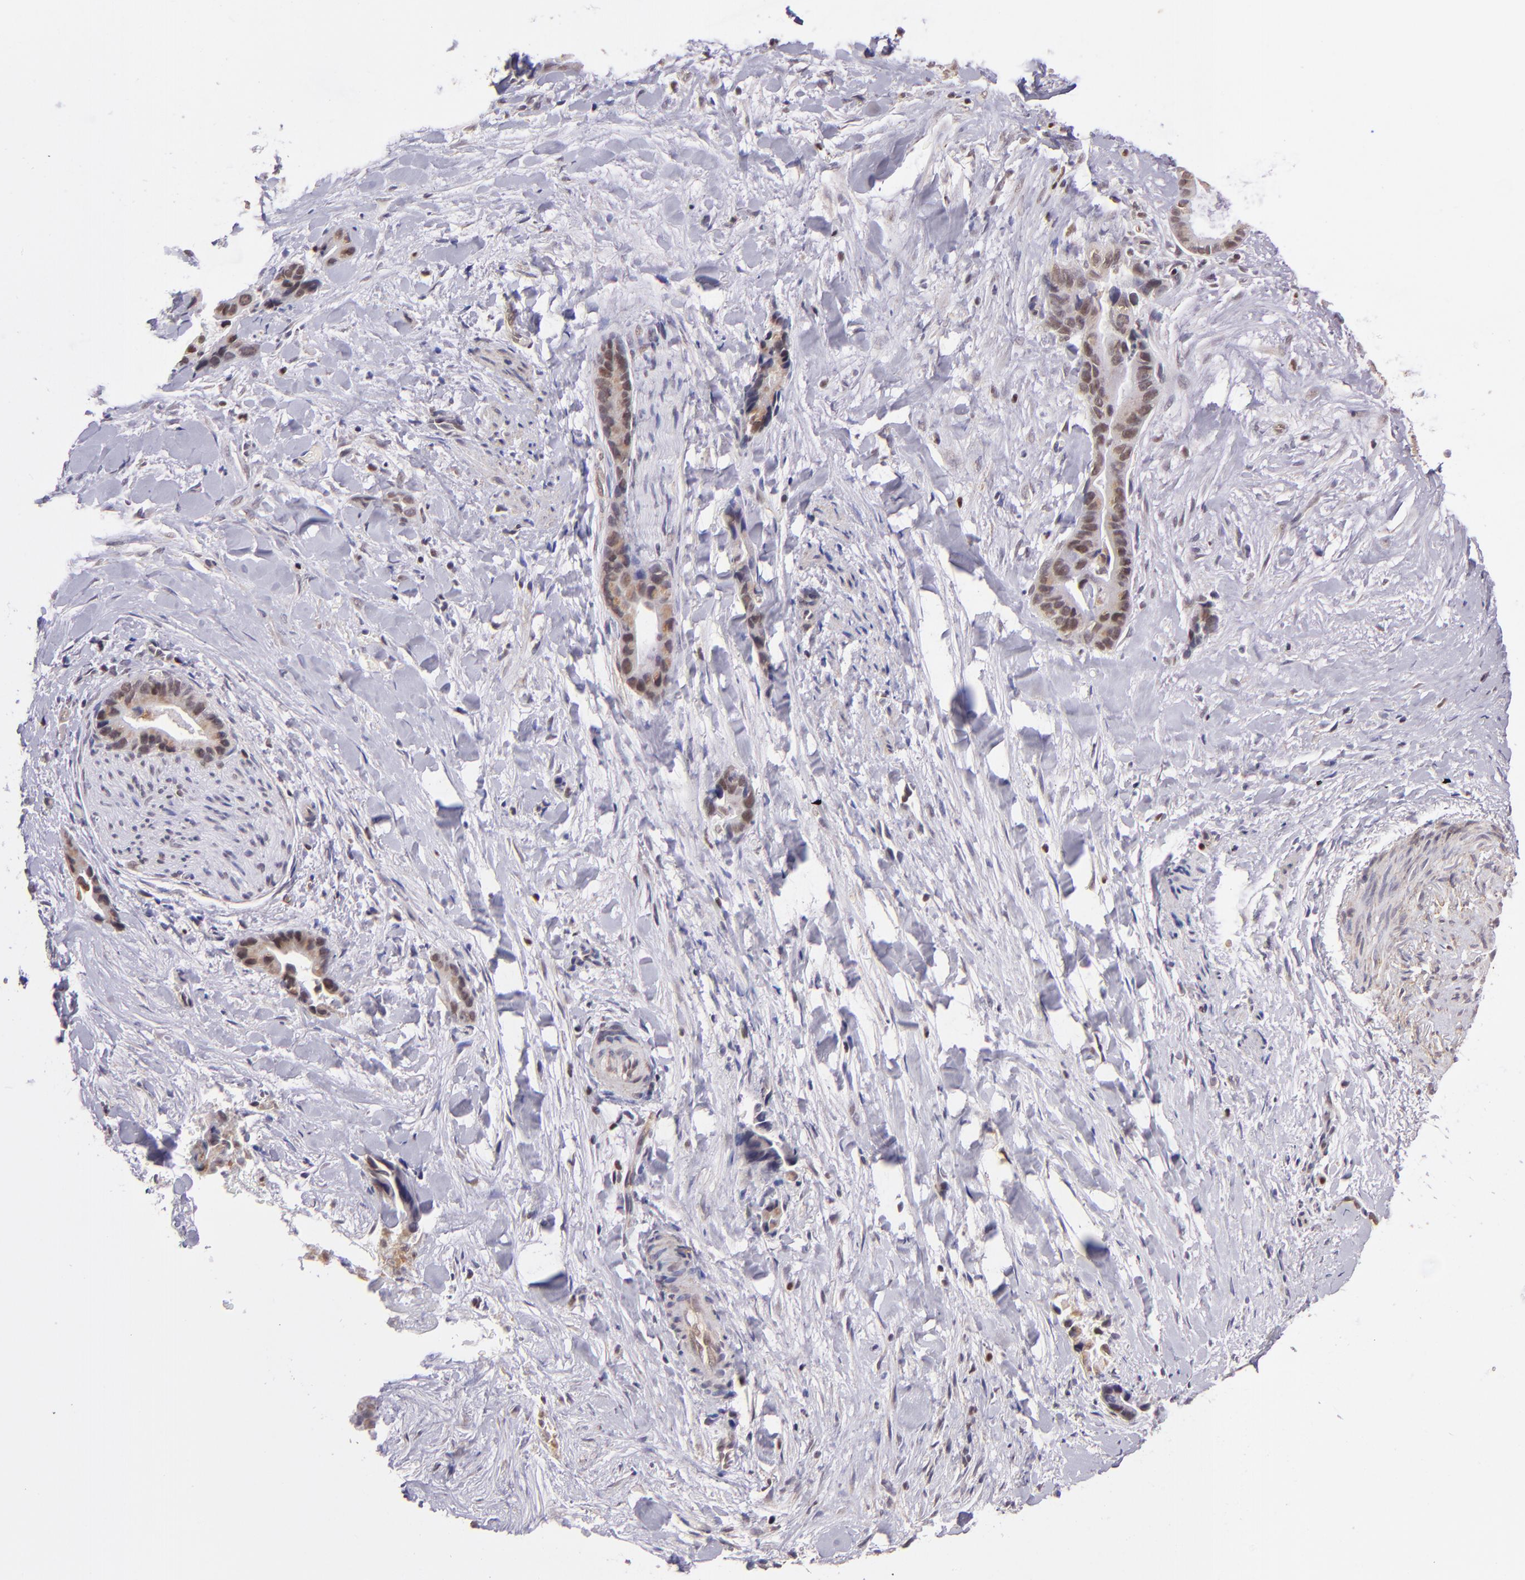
{"staining": {"intensity": "weak", "quantity": "25%-75%", "location": "cytoplasmic/membranous,nuclear"}, "tissue": "liver cancer", "cell_type": "Tumor cells", "image_type": "cancer", "snomed": [{"axis": "morphology", "description": "Cholangiocarcinoma"}, {"axis": "topography", "description": "Liver"}], "caption": "Immunohistochemistry staining of liver cholangiocarcinoma, which demonstrates low levels of weak cytoplasmic/membranous and nuclear positivity in about 25%-75% of tumor cells indicating weak cytoplasmic/membranous and nuclear protein expression. The staining was performed using DAB (brown) for protein detection and nuclei were counterstained in hematoxylin (blue).", "gene": "ELF1", "patient": {"sex": "female", "age": 55}}